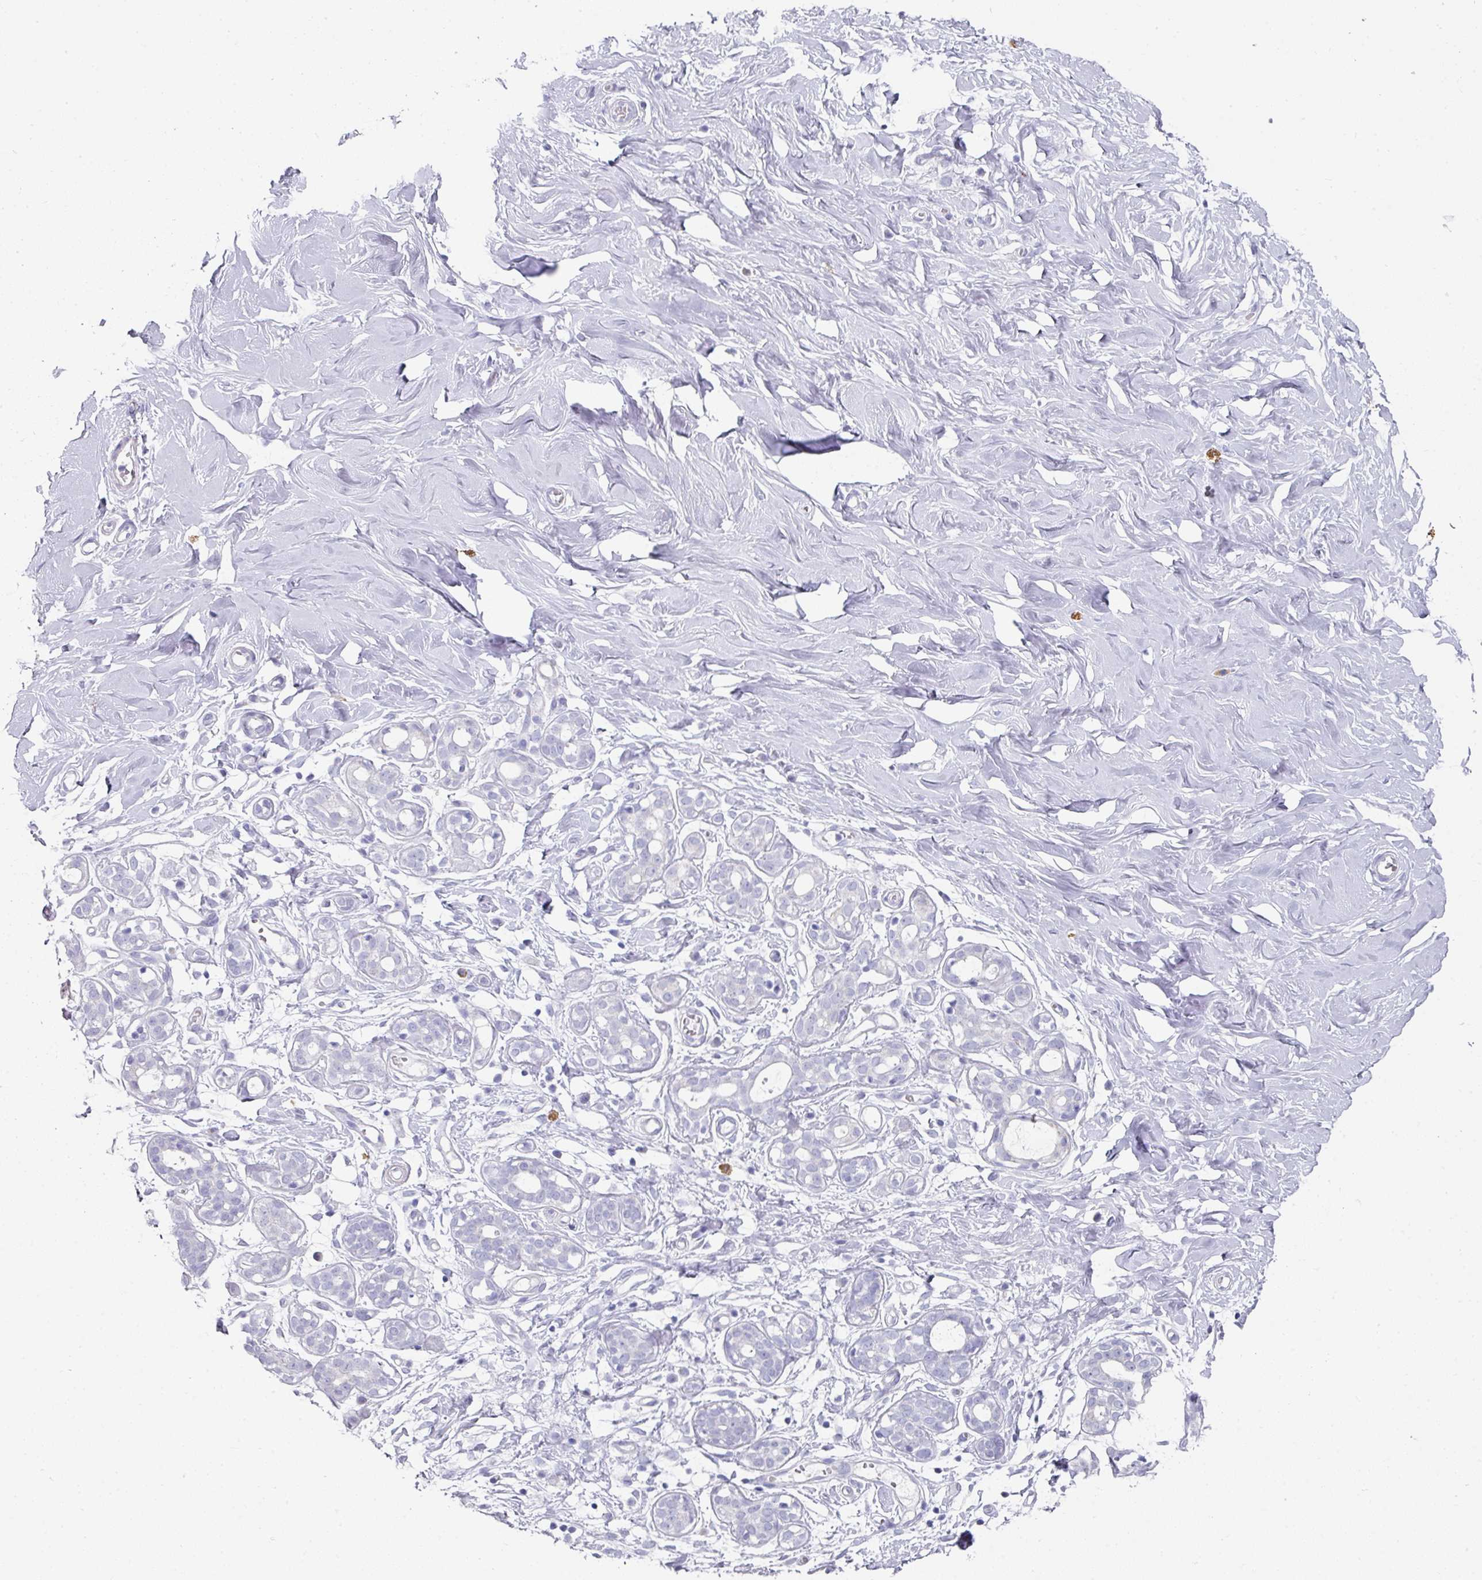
{"staining": {"intensity": "negative", "quantity": "none", "location": "none"}, "tissue": "breast", "cell_type": "Adipocytes", "image_type": "normal", "snomed": [{"axis": "morphology", "description": "Normal tissue, NOS"}, {"axis": "topography", "description": "Breast"}], "caption": "IHC micrograph of unremarkable human breast stained for a protein (brown), which displays no expression in adipocytes.", "gene": "SETBP1", "patient": {"sex": "female", "age": 27}}